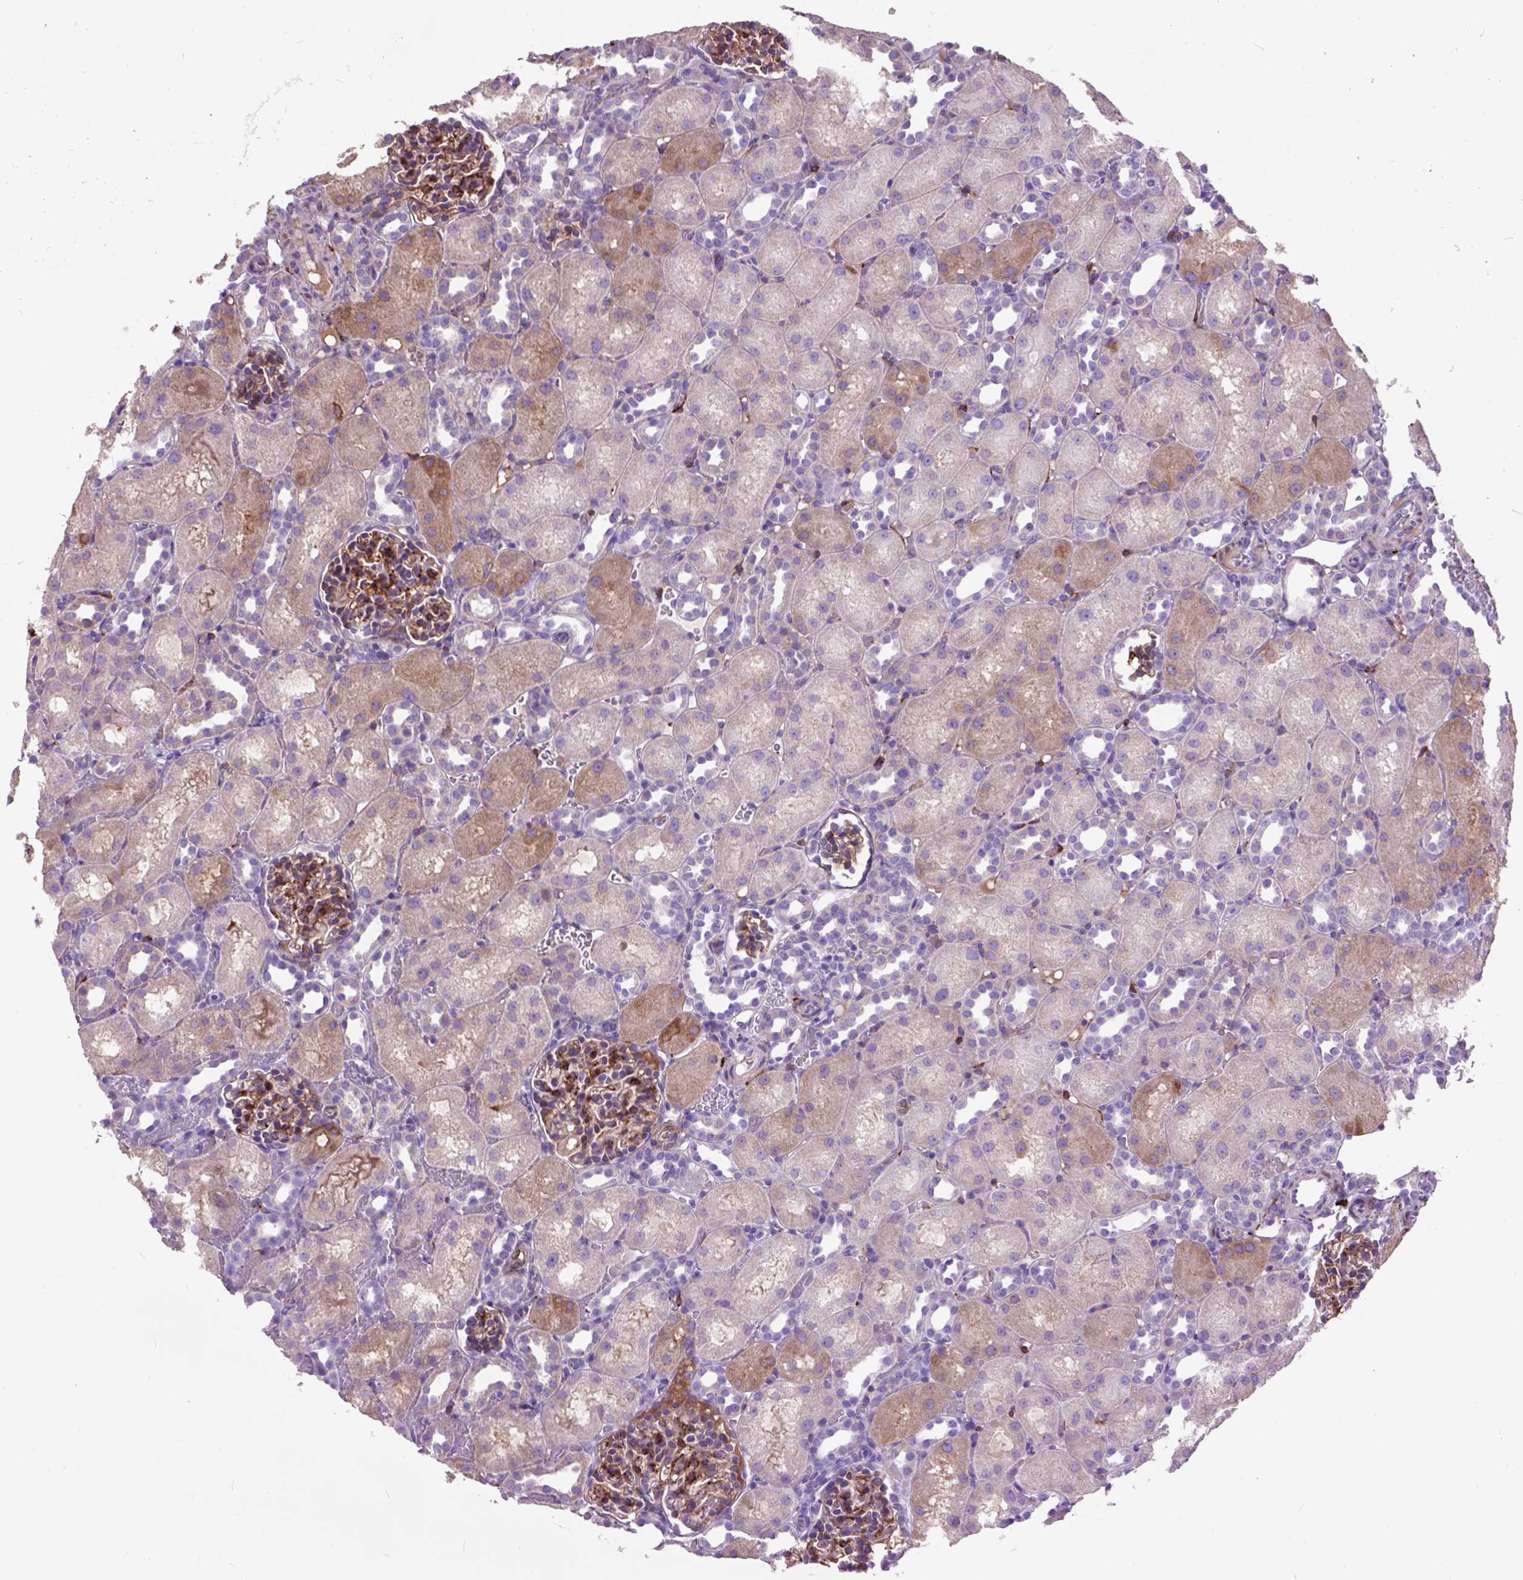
{"staining": {"intensity": "strong", "quantity": ">75%", "location": "cytoplasmic/membranous"}, "tissue": "kidney", "cell_type": "Cells in glomeruli", "image_type": "normal", "snomed": [{"axis": "morphology", "description": "Normal tissue, NOS"}, {"axis": "topography", "description": "Kidney"}], "caption": "Immunohistochemical staining of unremarkable human kidney displays strong cytoplasmic/membranous protein staining in about >75% of cells in glomeruli.", "gene": "MAPT", "patient": {"sex": "male", "age": 1}}